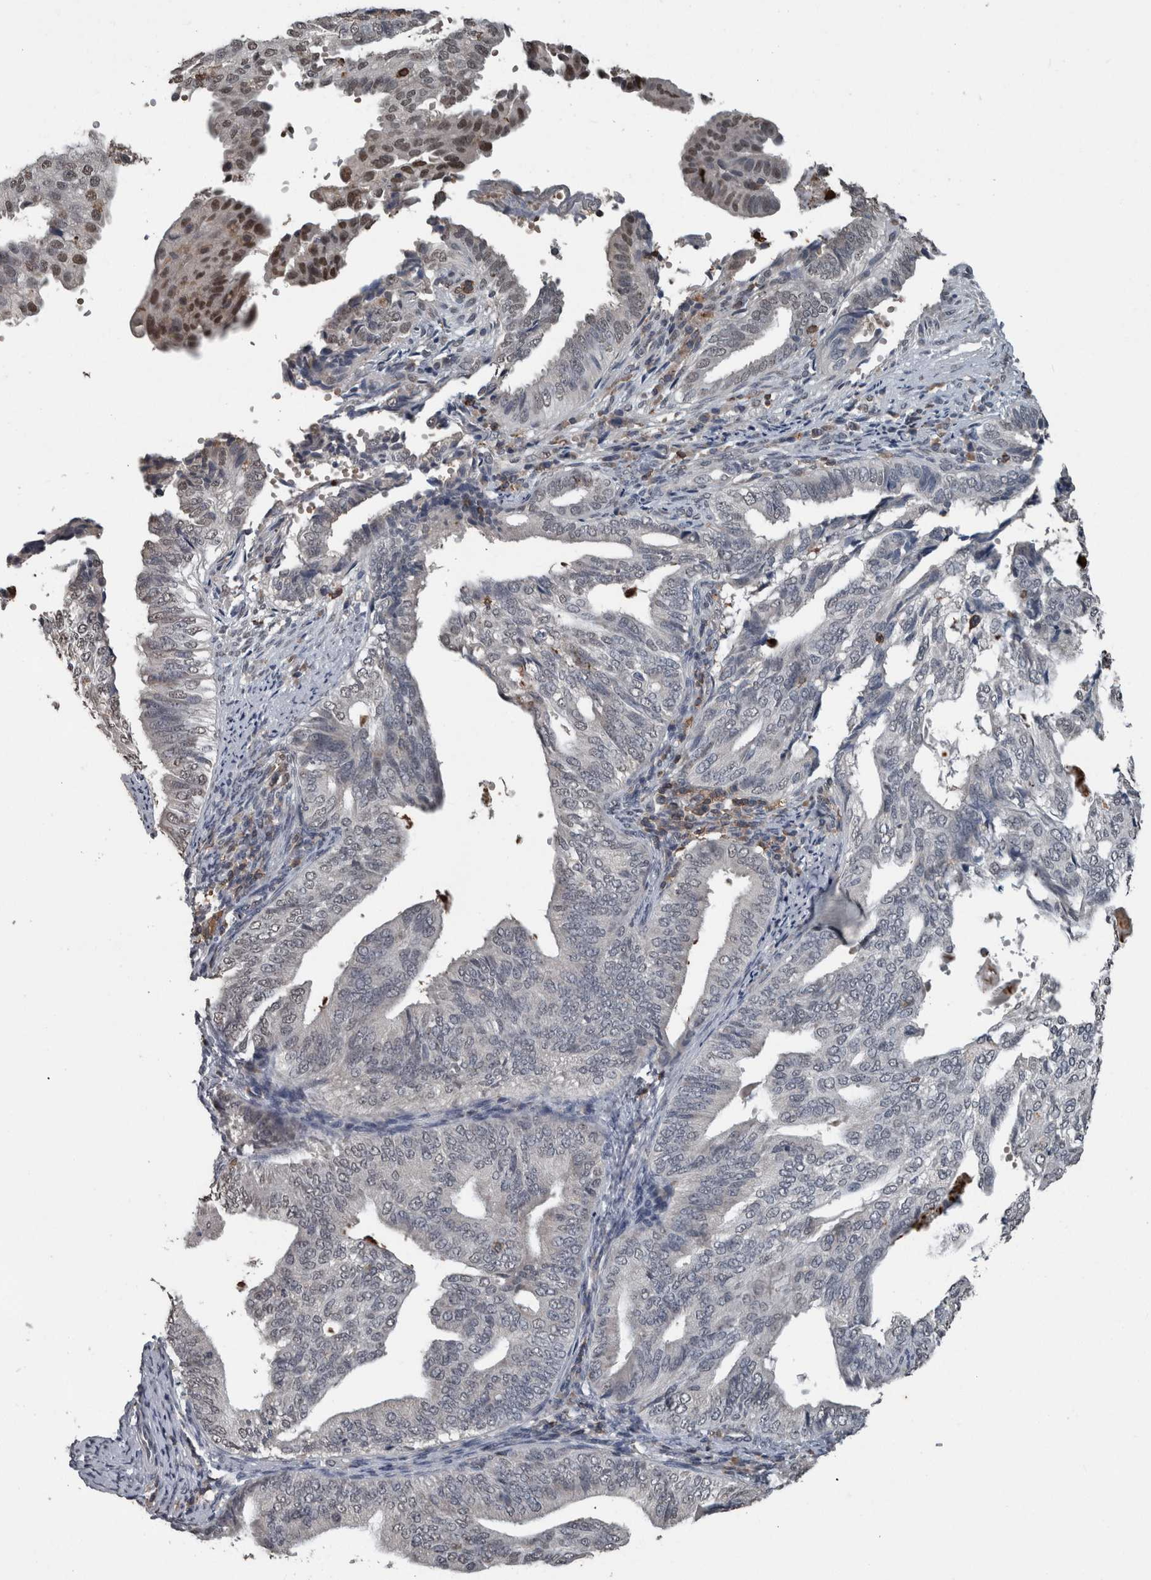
{"staining": {"intensity": "moderate", "quantity": "<25%", "location": "nuclear"}, "tissue": "endometrial cancer", "cell_type": "Tumor cells", "image_type": "cancer", "snomed": [{"axis": "morphology", "description": "Adenocarcinoma, NOS"}, {"axis": "topography", "description": "Endometrium"}], "caption": "High-magnification brightfield microscopy of adenocarcinoma (endometrial) stained with DAB (brown) and counterstained with hematoxylin (blue). tumor cells exhibit moderate nuclear staining is identified in about<25% of cells.", "gene": "MAFF", "patient": {"sex": "female", "age": 58}}